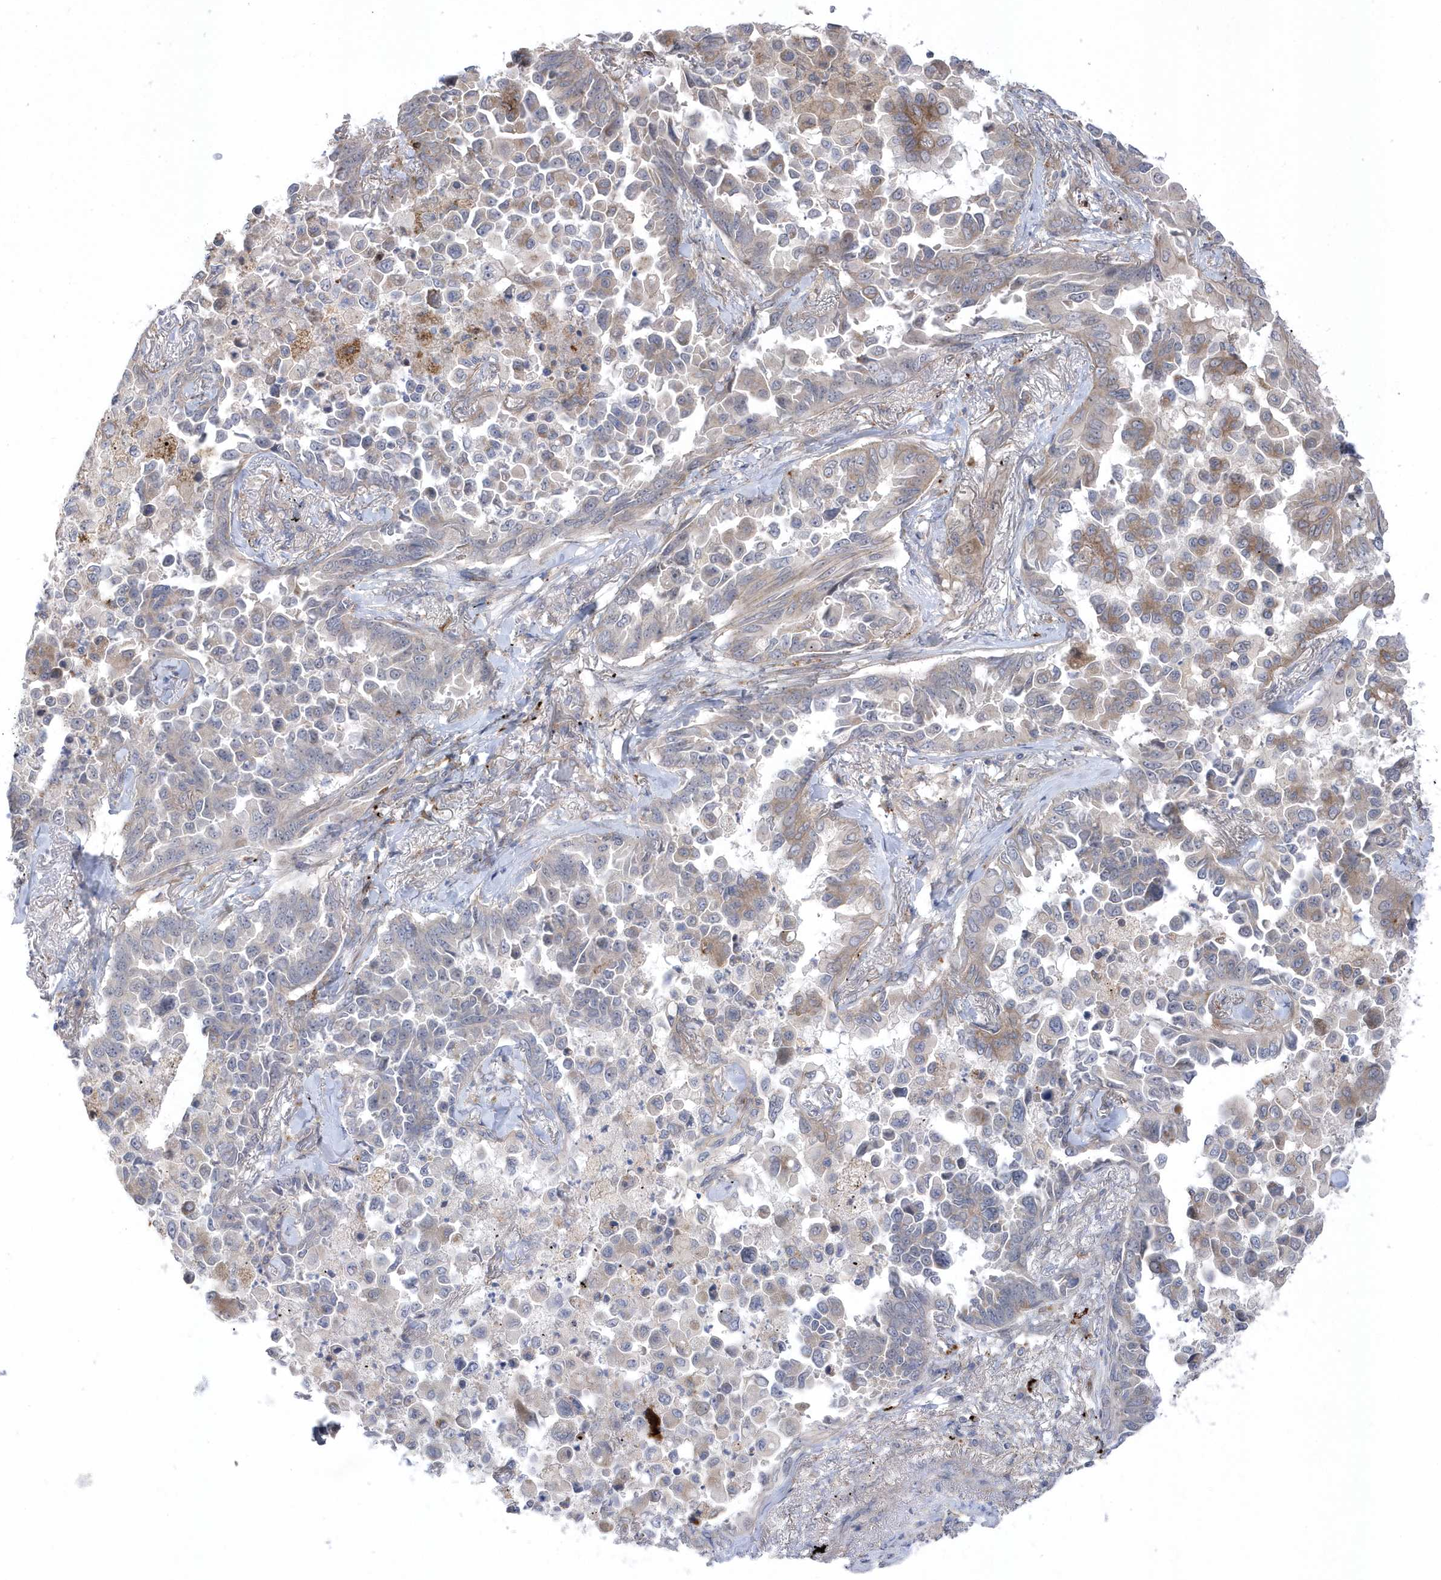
{"staining": {"intensity": "weak", "quantity": "<25%", "location": "cytoplasmic/membranous"}, "tissue": "lung cancer", "cell_type": "Tumor cells", "image_type": "cancer", "snomed": [{"axis": "morphology", "description": "Adenocarcinoma, NOS"}, {"axis": "topography", "description": "Lung"}], "caption": "The histopathology image reveals no staining of tumor cells in lung cancer.", "gene": "ANAPC1", "patient": {"sex": "female", "age": 67}}